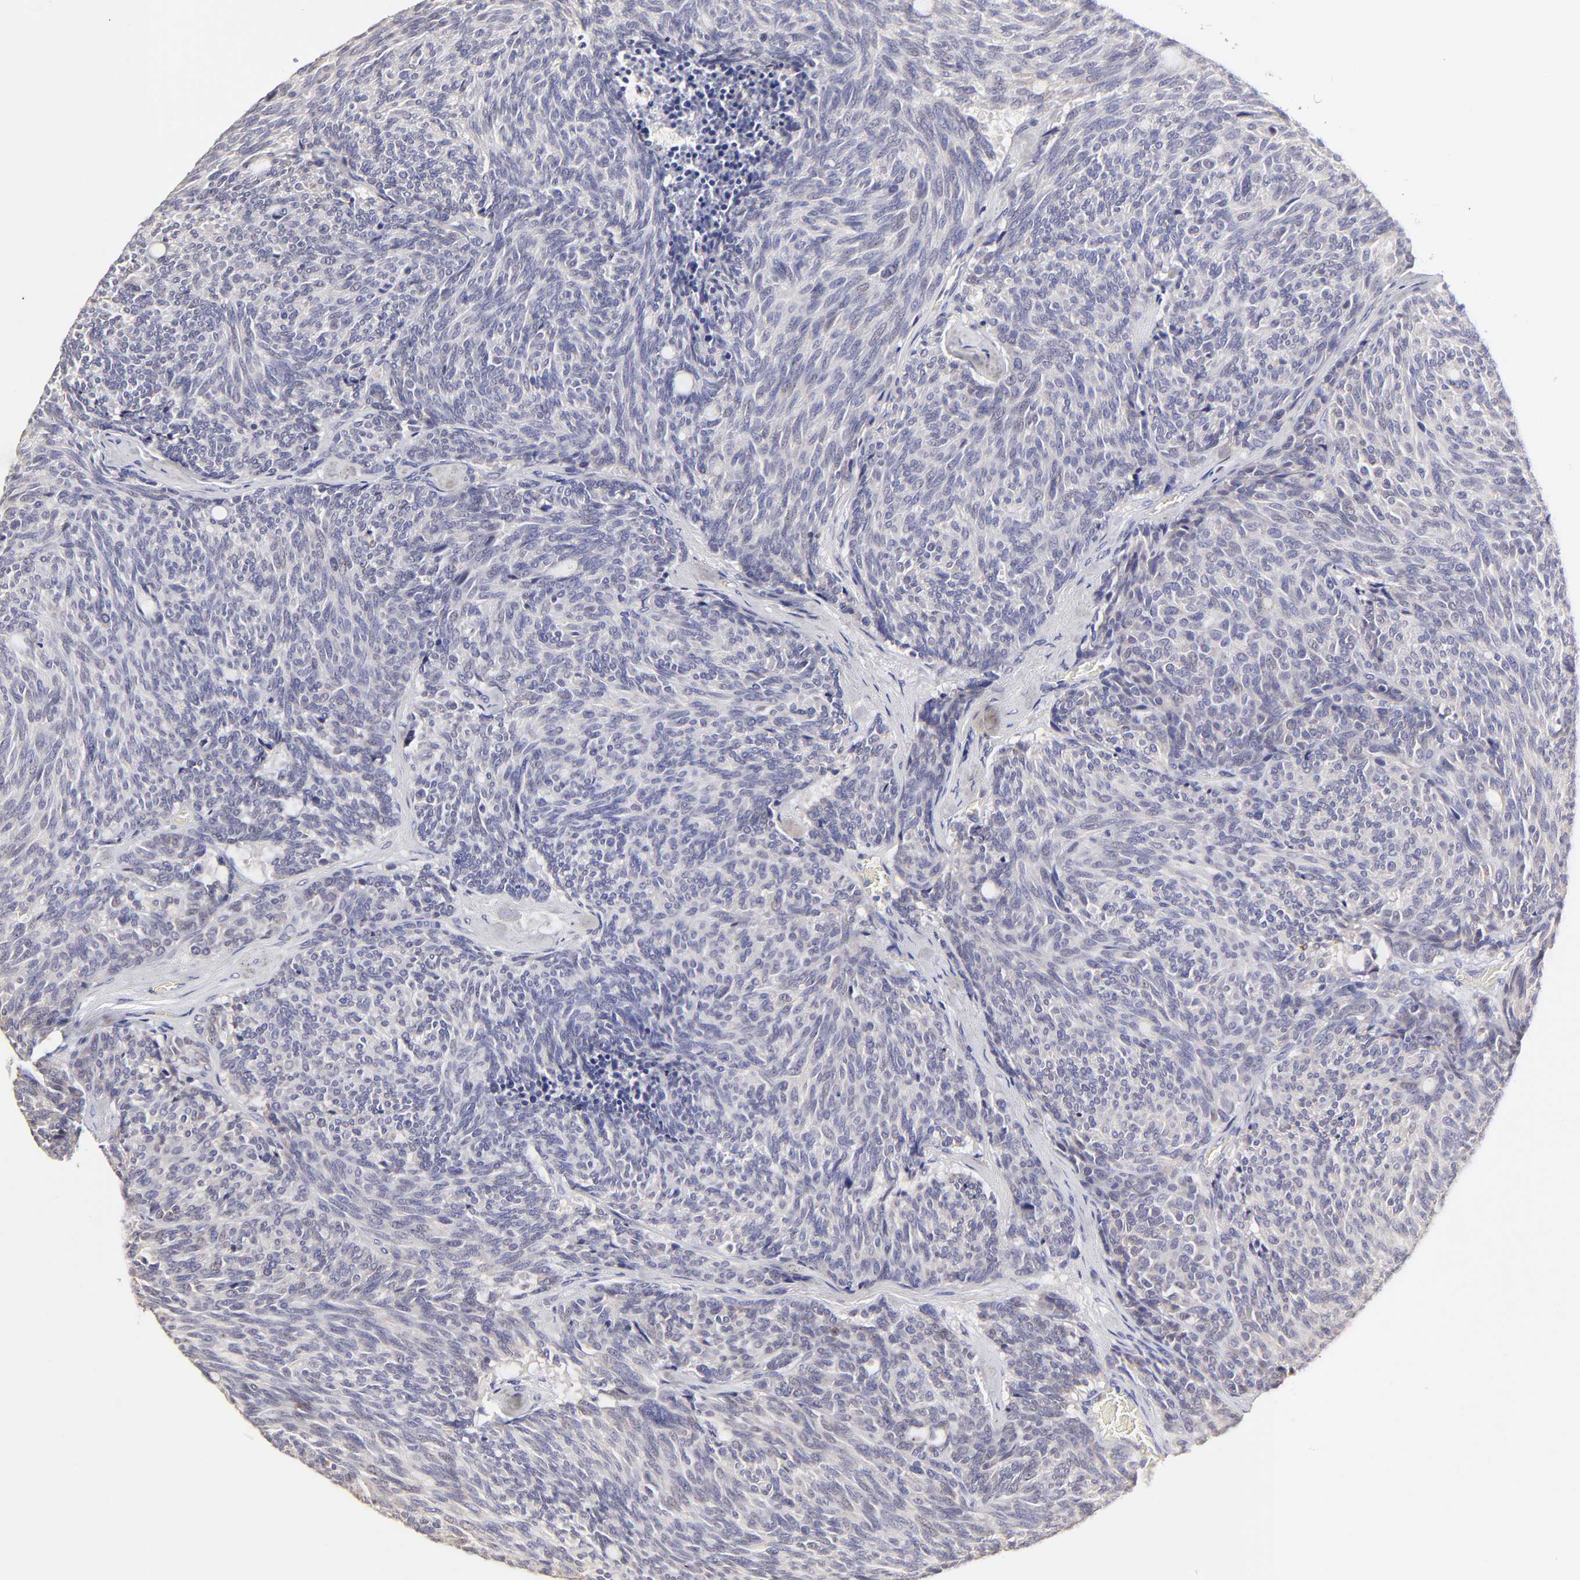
{"staining": {"intensity": "negative", "quantity": "none", "location": "none"}, "tissue": "carcinoid", "cell_type": "Tumor cells", "image_type": "cancer", "snomed": [{"axis": "morphology", "description": "Carcinoid, malignant, NOS"}, {"axis": "topography", "description": "Pancreas"}], "caption": "Immunohistochemistry (IHC) image of neoplastic tissue: carcinoid stained with DAB (3,3'-diaminobenzidine) shows no significant protein staining in tumor cells.", "gene": "BTG2", "patient": {"sex": "female", "age": 54}}